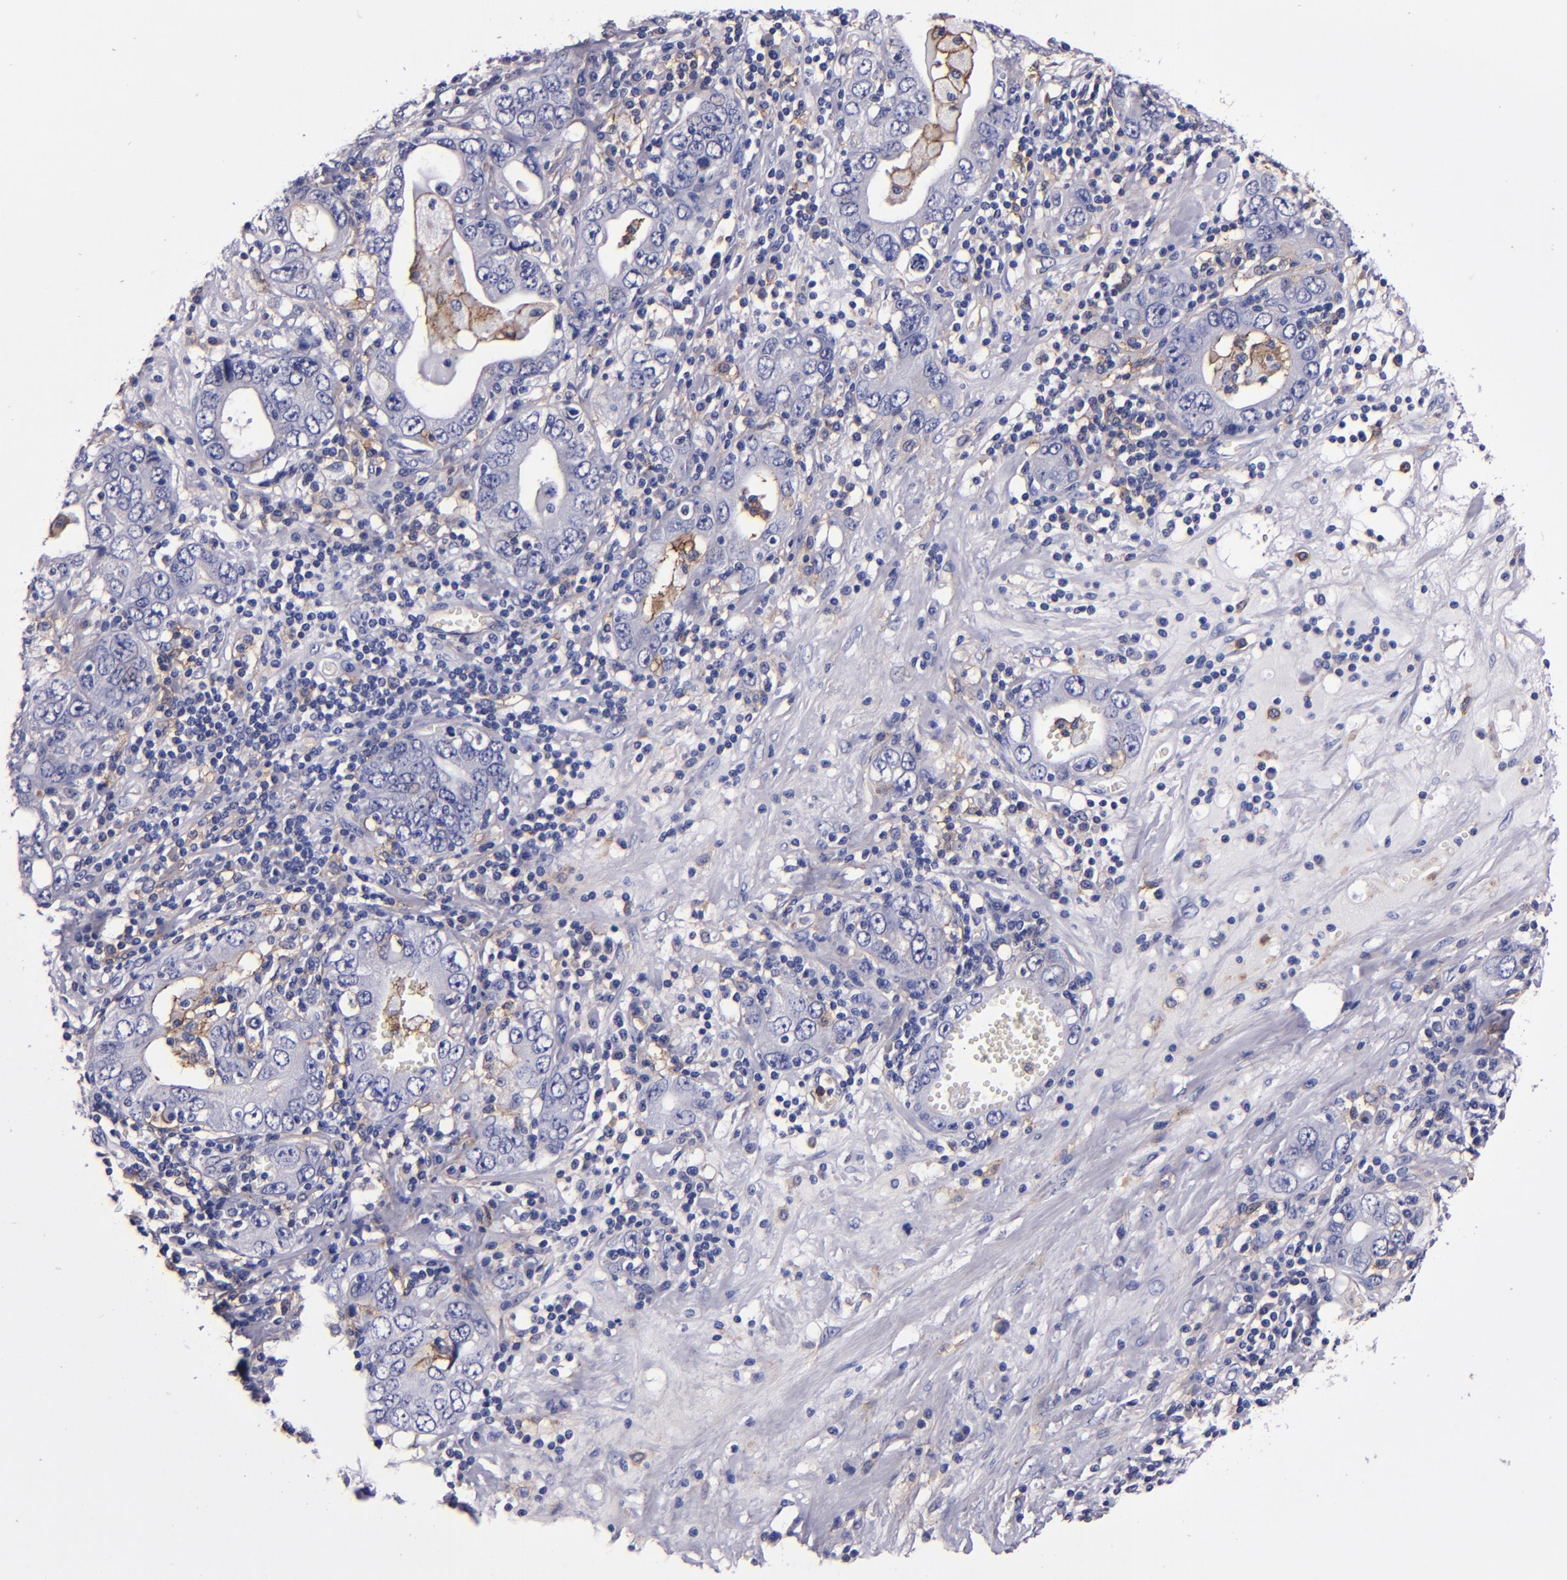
{"staining": {"intensity": "negative", "quantity": "none", "location": "none"}, "tissue": "stomach cancer", "cell_type": "Tumor cells", "image_type": "cancer", "snomed": [{"axis": "morphology", "description": "Adenocarcinoma, NOS"}, {"axis": "topography", "description": "Stomach, lower"}], "caption": "Immunohistochemistry photomicrograph of neoplastic tissue: adenocarcinoma (stomach) stained with DAB exhibits no significant protein expression in tumor cells.", "gene": "SIRPA", "patient": {"sex": "female", "age": 93}}